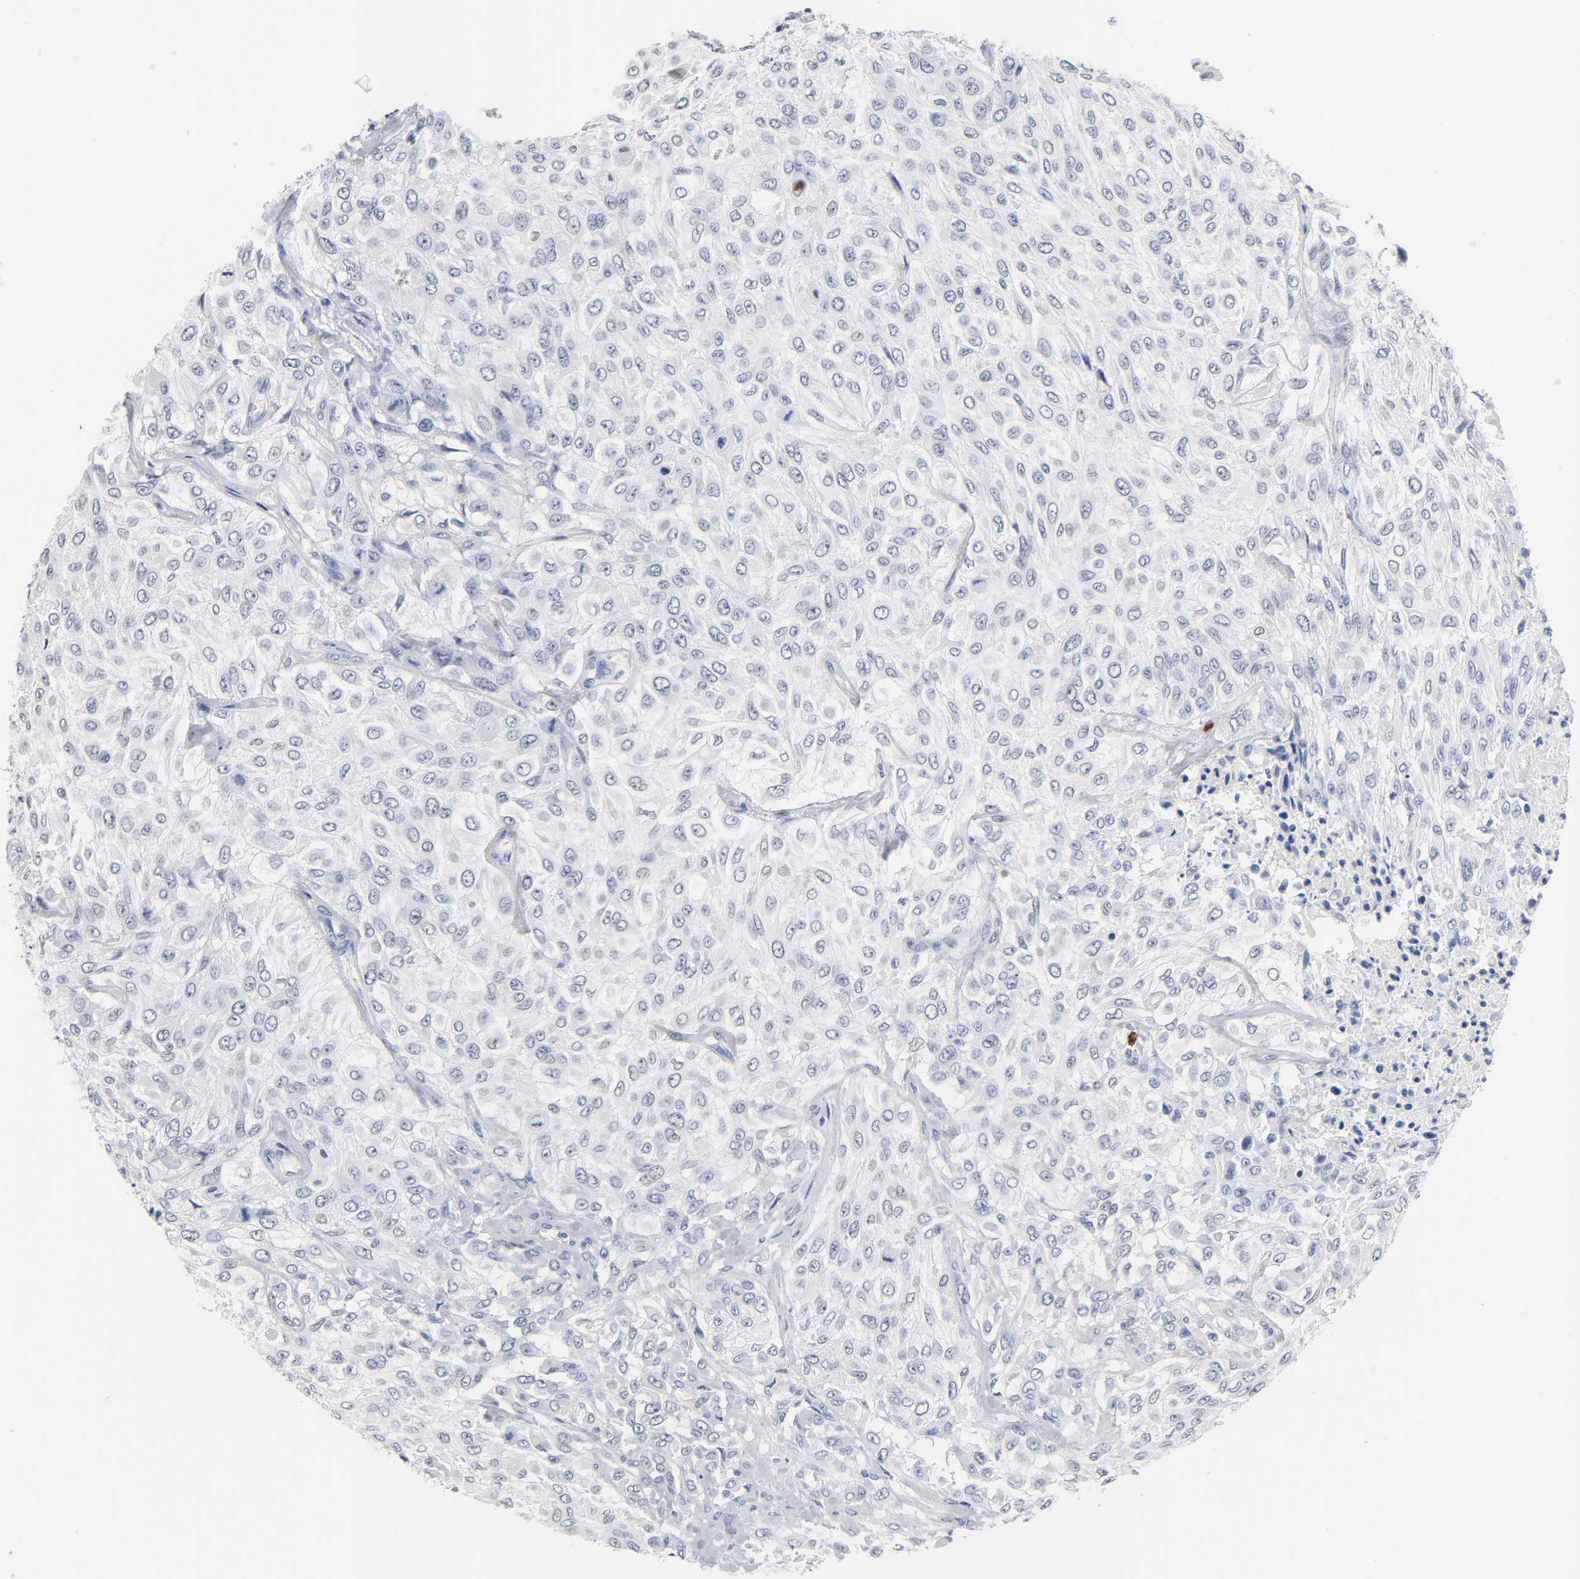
{"staining": {"intensity": "negative", "quantity": "none", "location": "none"}, "tissue": "urothelial cancer", "cell_type": "Tumor cells", "image_type": "cancer", "snomed": [{"axis": "morphology", "description": "Urothelial carcinoma, High grade"}, {"axis": "topography", "description": "Urinary bladder"}], "caption": "Immunohistochemical staining of urothelial cancer reveals no significant positivity in tumor cells.", "gene": "NAB2", "patient": {"sex": "male", "age": 57}}